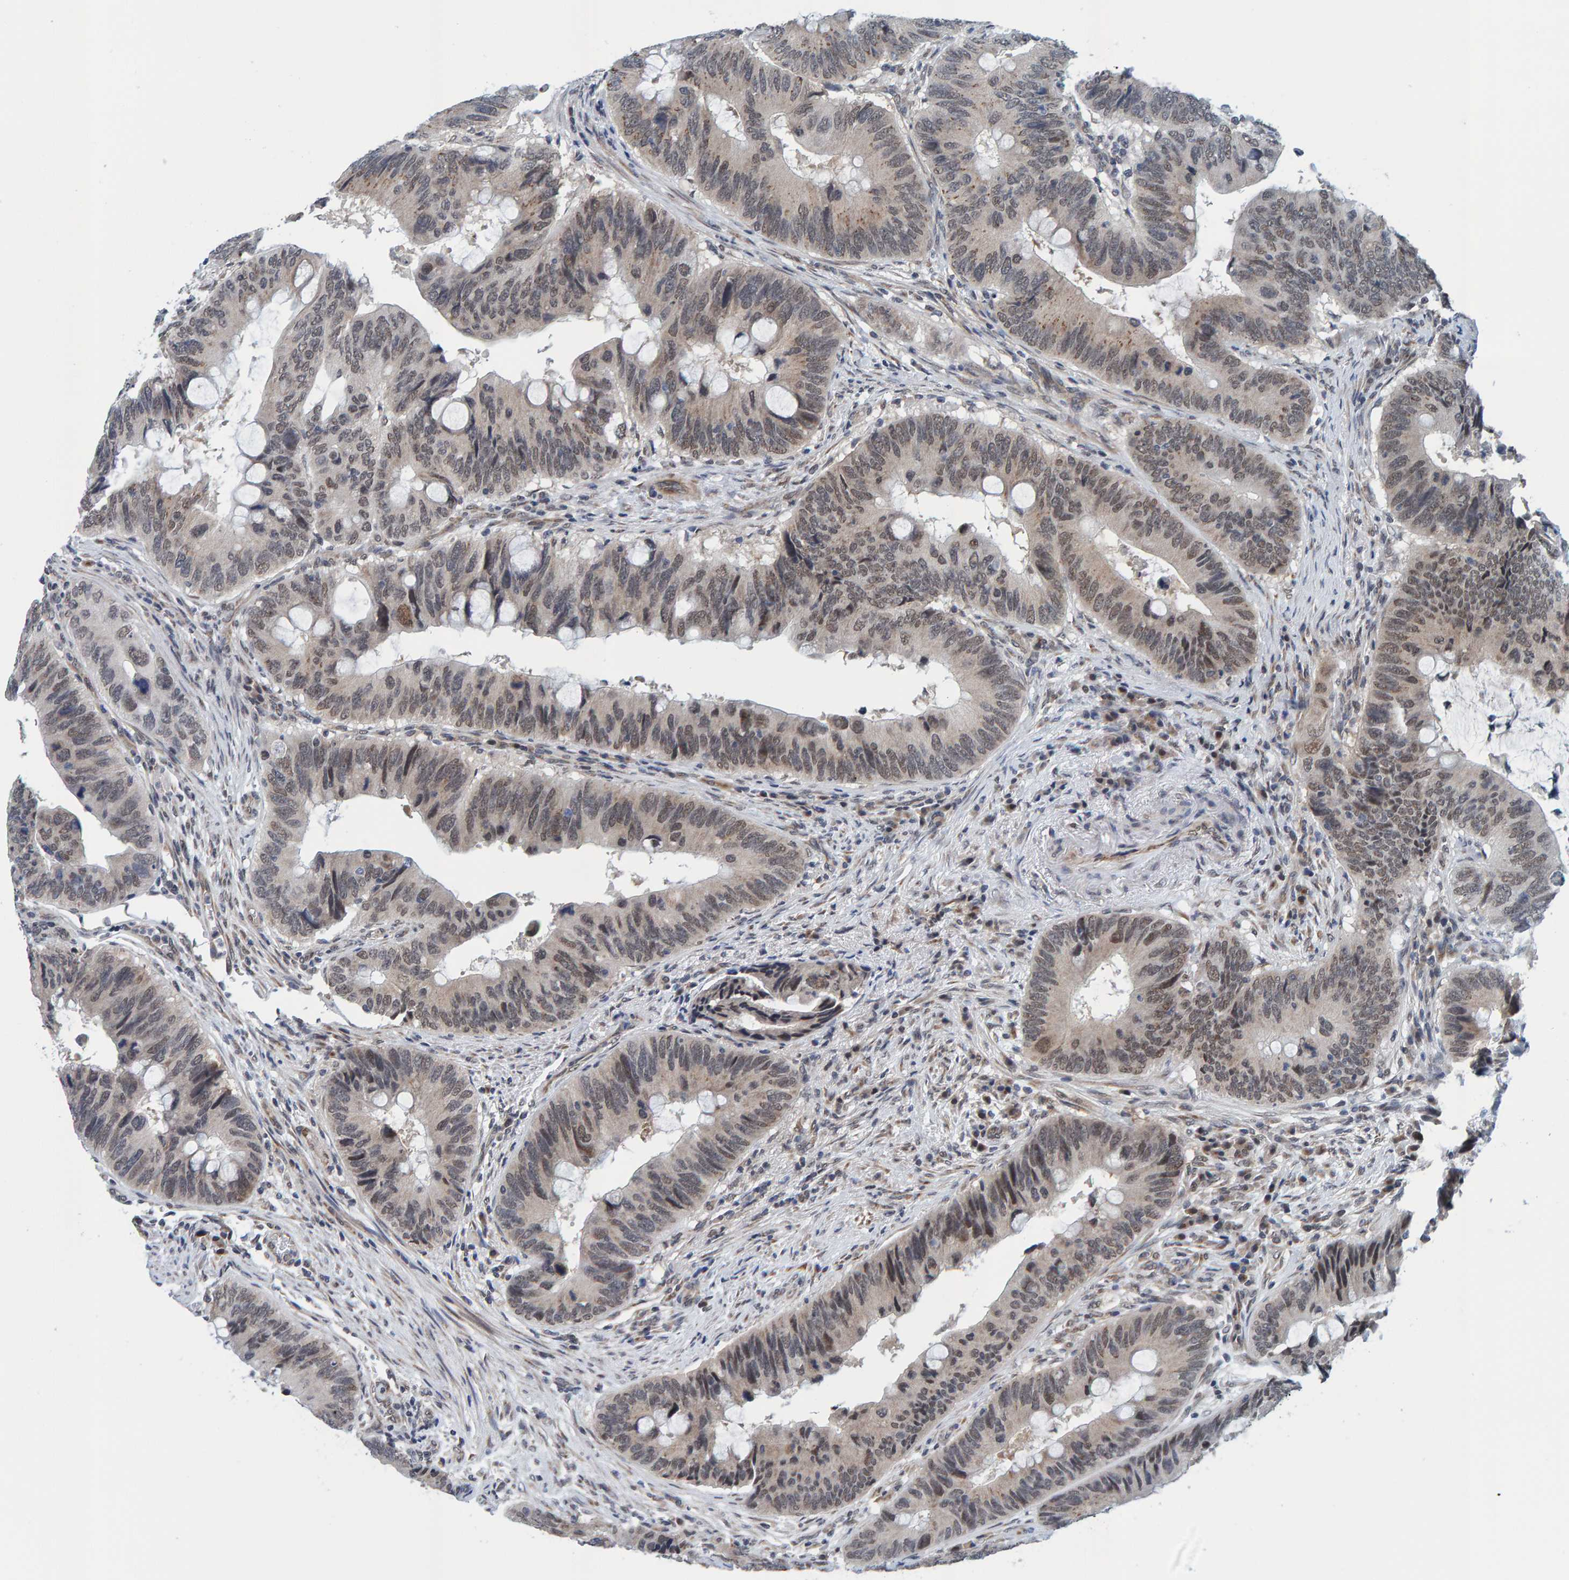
{"staining": {"intensity": "weak", "quantity": "25%-75%", "location": "cytoplasmic/membranous,nuclear"}, "tissue": "colorectal cancer", "cell_type": "Tumor cells", "image_type": "cancer", "snomed": [{"axis": "morphology", "description": "Adenocarcinoma, NOS"}, {"axis": "topography", "description": "Colon"}], "caption": "Tumor cells demonstrate low levels of weak cytoplasmic/membranous and nuclear positivity in about 25%-75% of cells in adenocarcinoma (colorectal).", "gene": "SCRN2", "patient": {"sex": "male", "age": 71}}